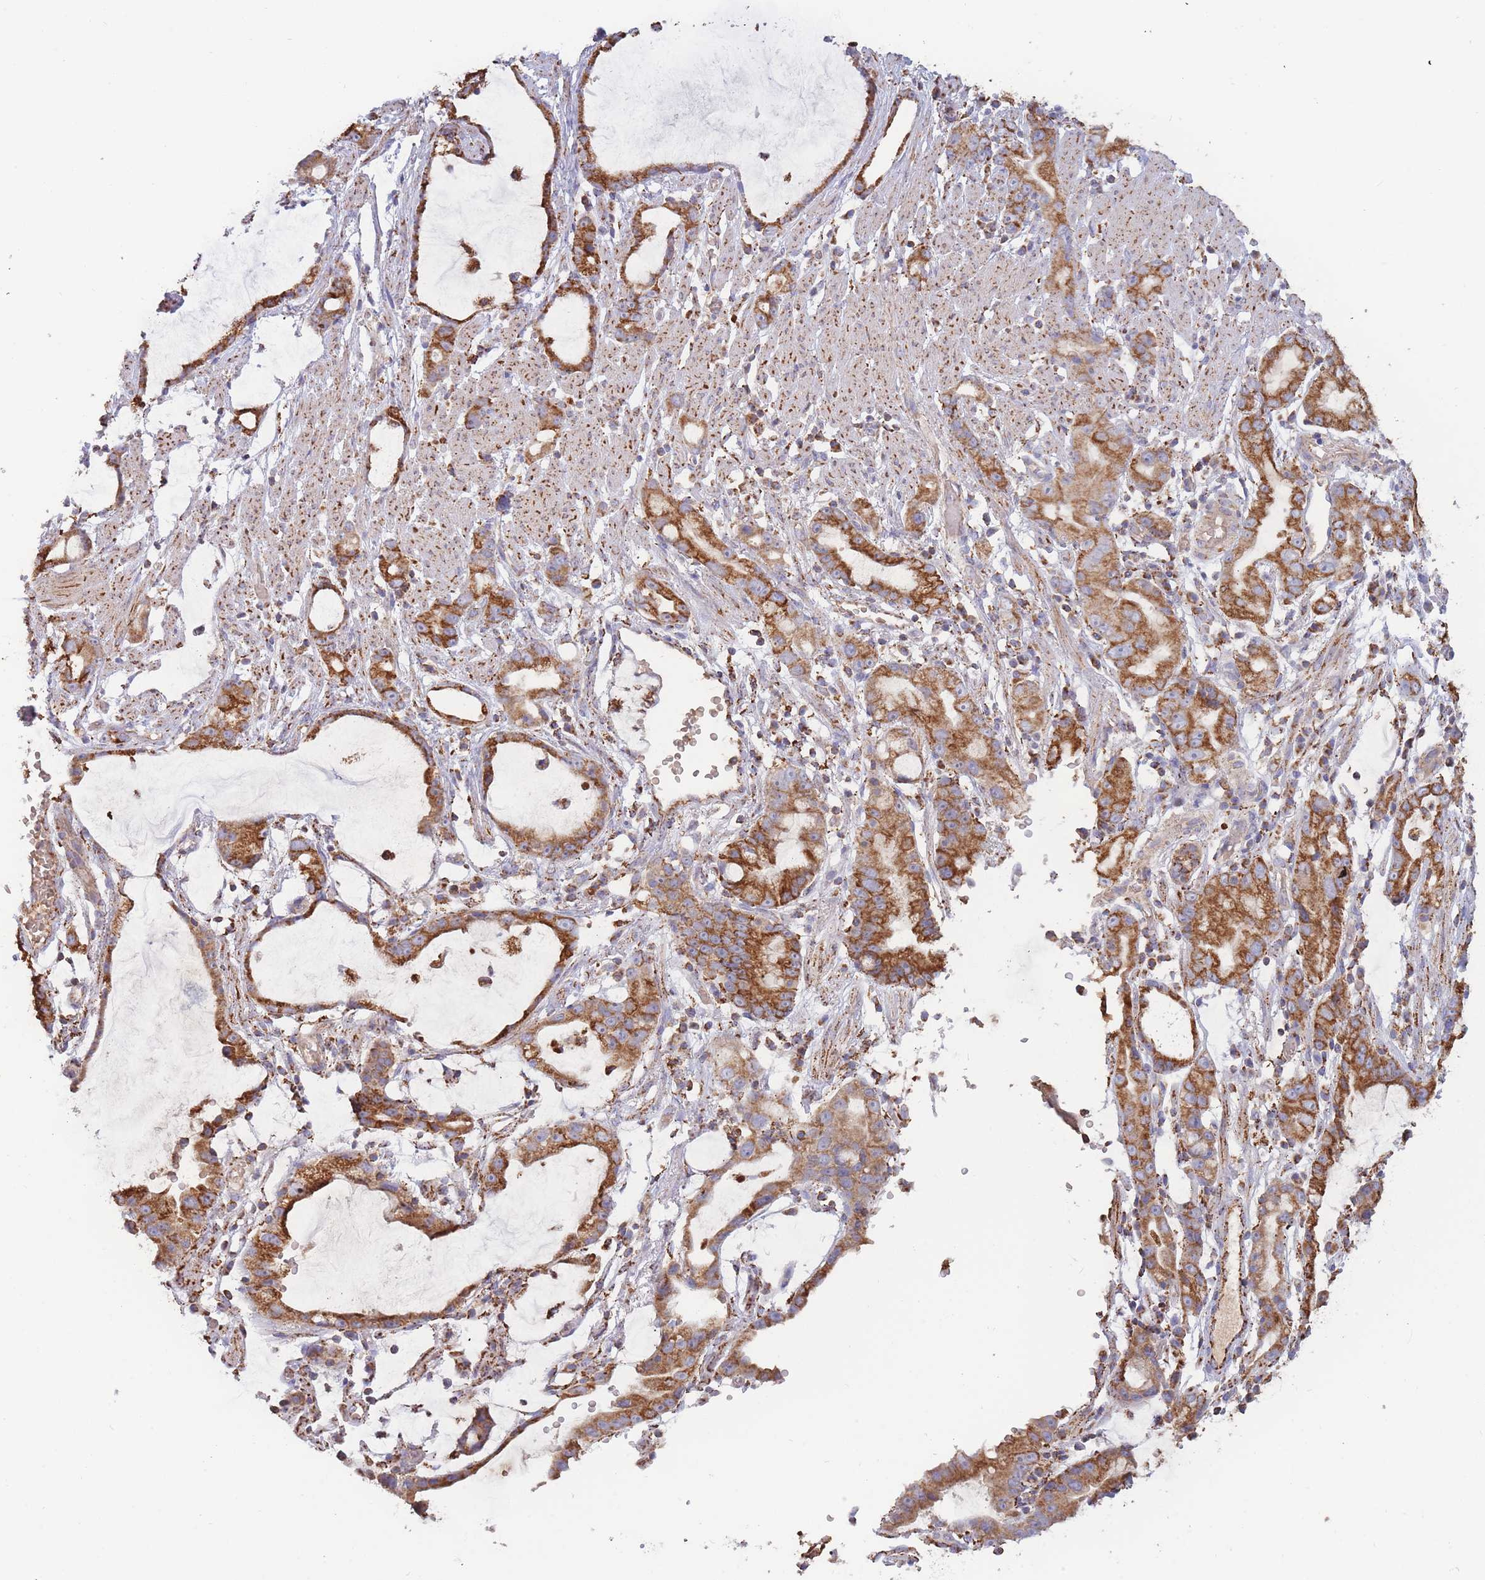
{"staining": {"intensity": "strong", "quantity": ">75%", "location": "cytoplasmic/membranous"}, "tissue": "stomach cancer", "cell_type": "Tumor cells", "image_type": "cancer", "snomed": [{"axis": "morphology", "description": "Adenocarcinoma, NOS"}, {"axis": "topography", "description": "Stomach"}], "caption": "Protein staining displays strong cytoplasmic/membranous staining in approximately >75% of tumor cells in adenocarcinoma (stomach).", "gene": "MRPL17", "patient": {"sex": "male", "age": 55}}